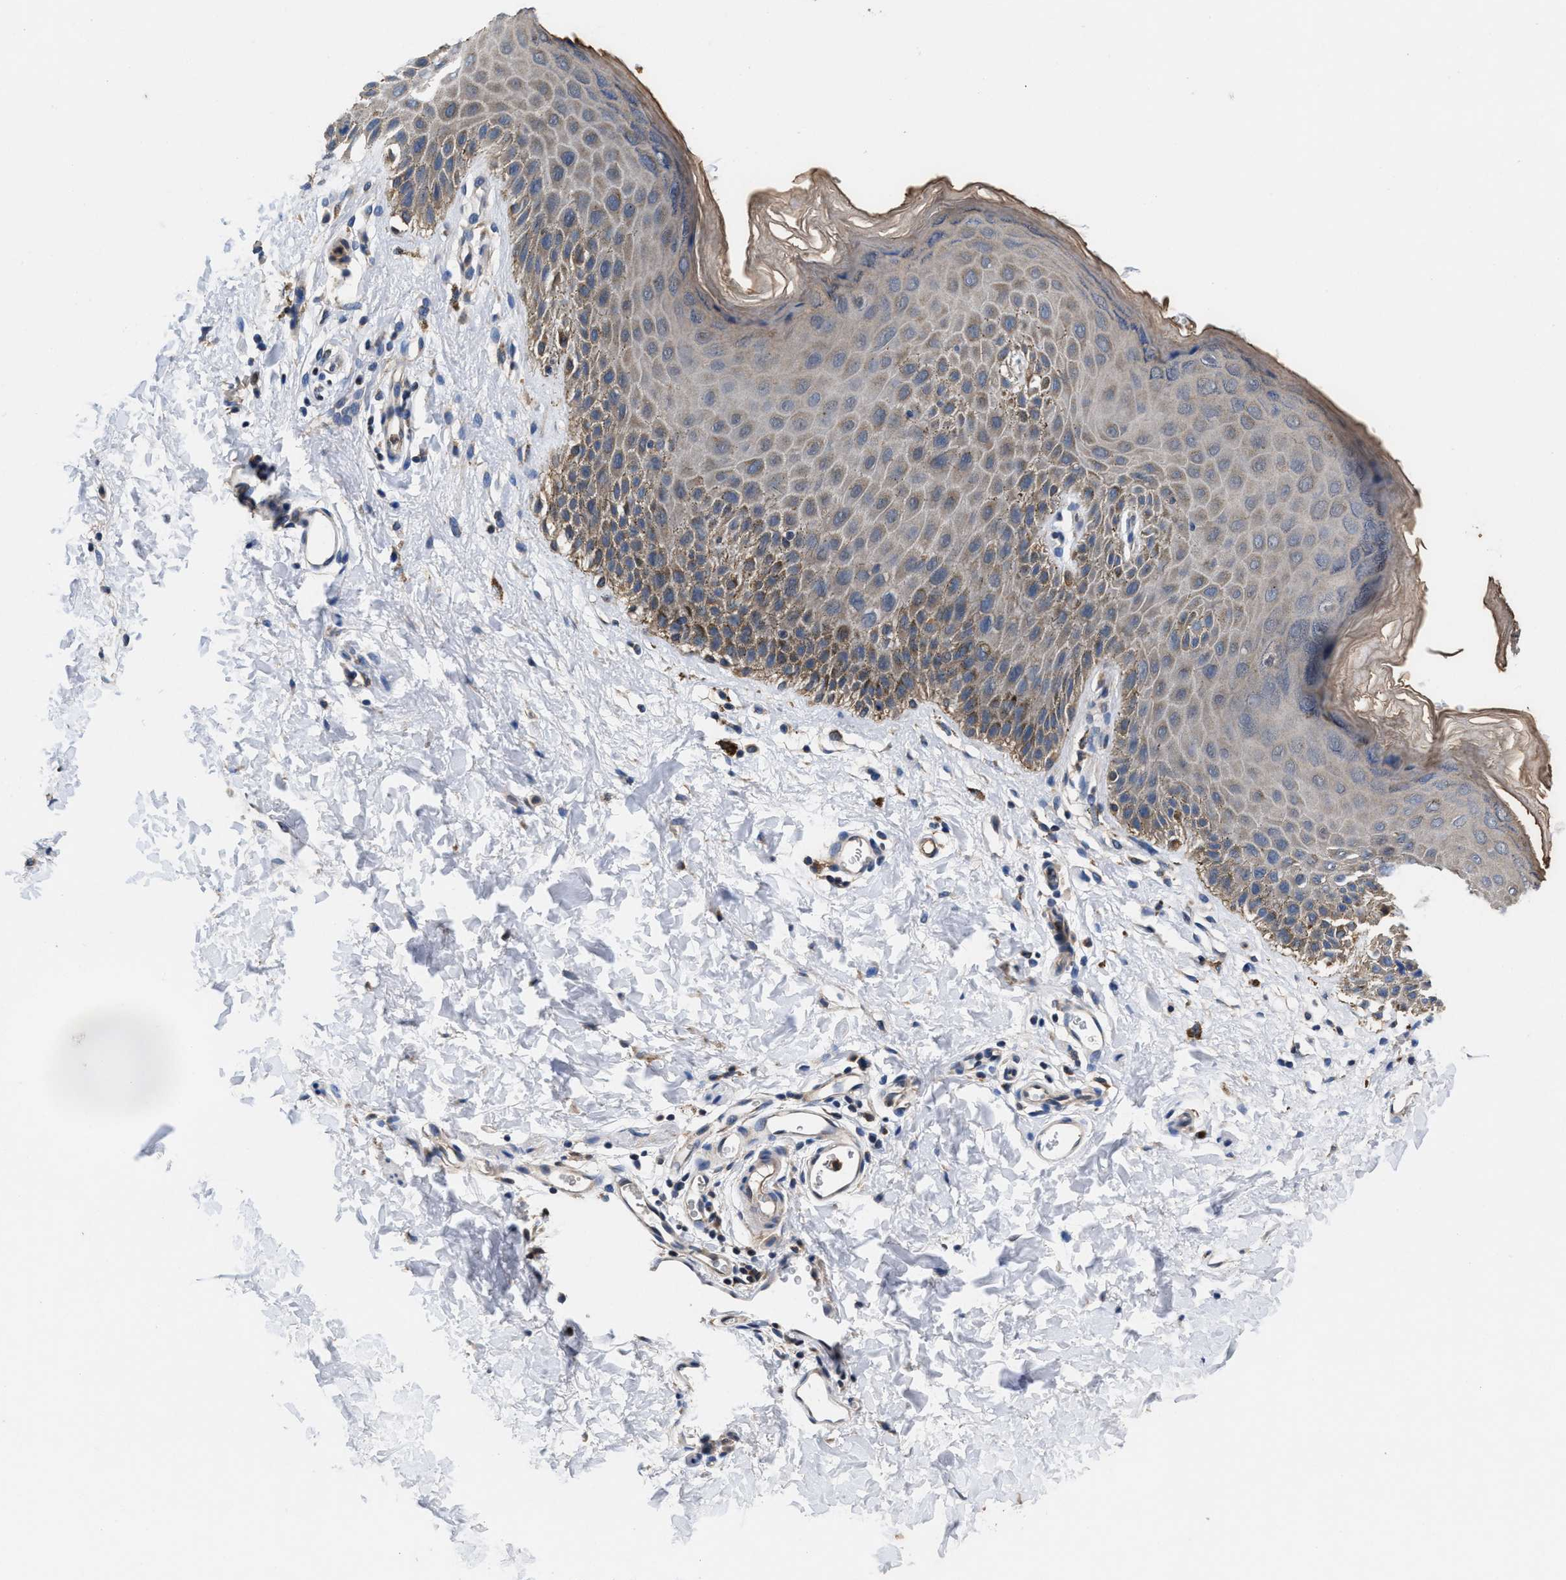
{"staining": {"intensity": "moderate", "quantity": "25%-75%", "location": "cytoplasmic/membranous"}, "tissue": "skin", "cell_type": "Epidermal cells", "image_type": "normal", "snomed": [{"axis": "morphology", "description": "Normal tissue, NOS"}, {"axis": "topography", "description": "Anal"}], "caption": "High-power microscopy captured an immunohistochemistry photomicrograph of benign skin, revealing moderate cytoplasmic/membranous positivity in approximately 25%-75% of epidermal cells.", "gene": "ACLY", "patient": {"sex": "male", "age": 44}}